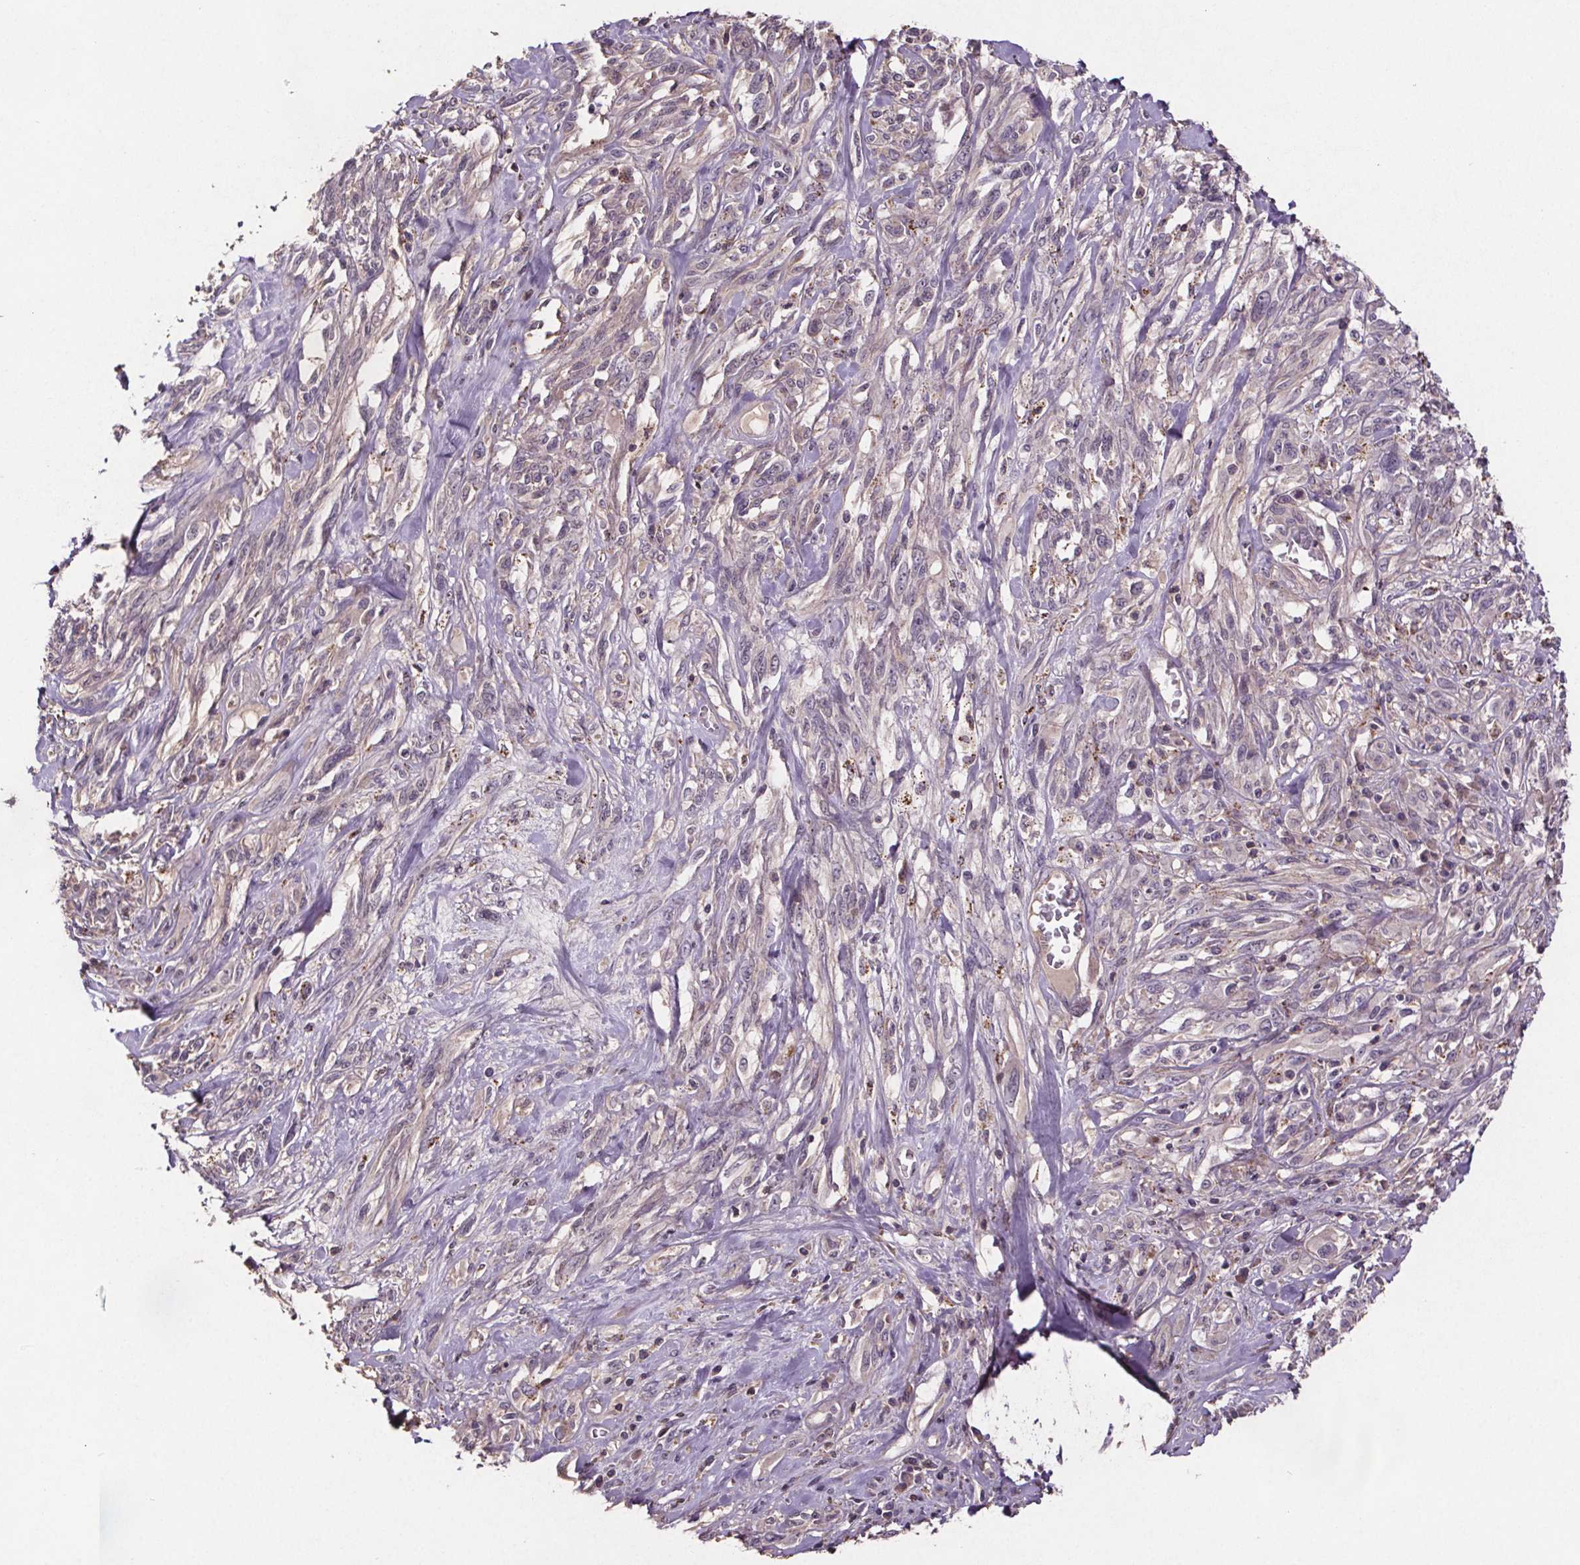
{"staining": {"intensity": "negative", "quantity": "none", "location": "none"}, "tissue": "melanoma", "cell_type": "Tumor cells", "image_type": "cancer", "snomed": [{"axis": "morphology", "description": "Malignant melanoma, NOS"}, {"axis": "topography", "description": "Skin"}], "caption": "Immunohistochemistry of human melanoma displays no positivity in tumor cells. Brightfield microscopy of immunohistochemistry stained with DAB (brown) and hematoxylin (blue), captured at high magnification.", "gene": "CLN3", "patient": {"sex": "female", "age": 91}}